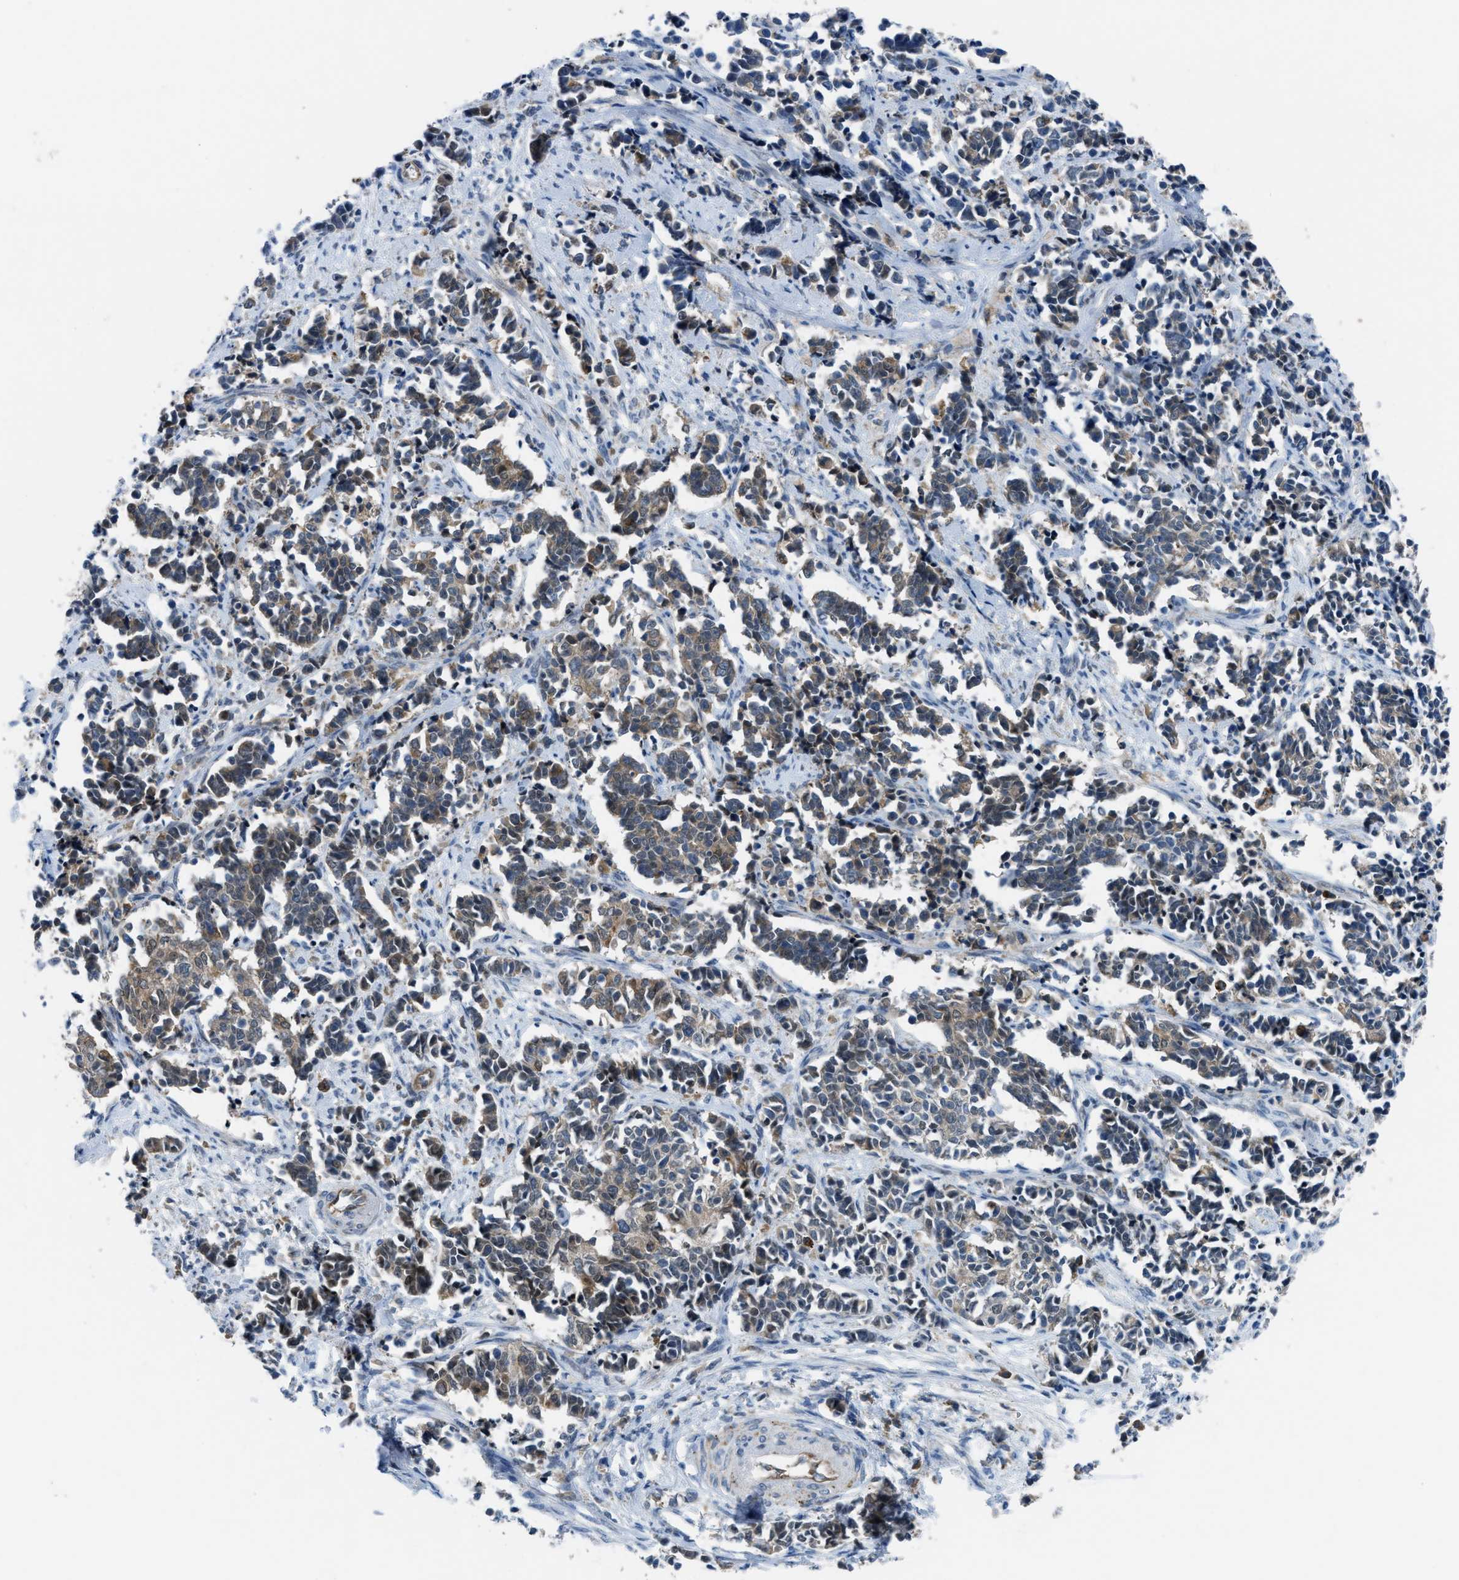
{"staining": {"intensity": "moderate", "quantity": ">75%", "location": "cytoplasmic/membranous"}, "tissue": "cervical cancer", "cell_type": "Tumor cells", "image_type": "cancer", "snomed": [{"axis": "morphology", "description": "Normal tissue, NOS"}, {"axis": "morphology", "description": "Squamous cell carcinoma, NOS"}, {"axis": "topography", "description": "Cervix"}], "caption": "IHC photomicrograph of neoplastic tissue: cervical cancer stained using IHC shows medium levels of moderate protein expression localized specifically in the cytoplasmic/membranous of tumor cells, appearing as a cytoplasmic/membranous brown color.", "gene": "BAZ2B", "patient": {"sex": "female", "age": 35}}